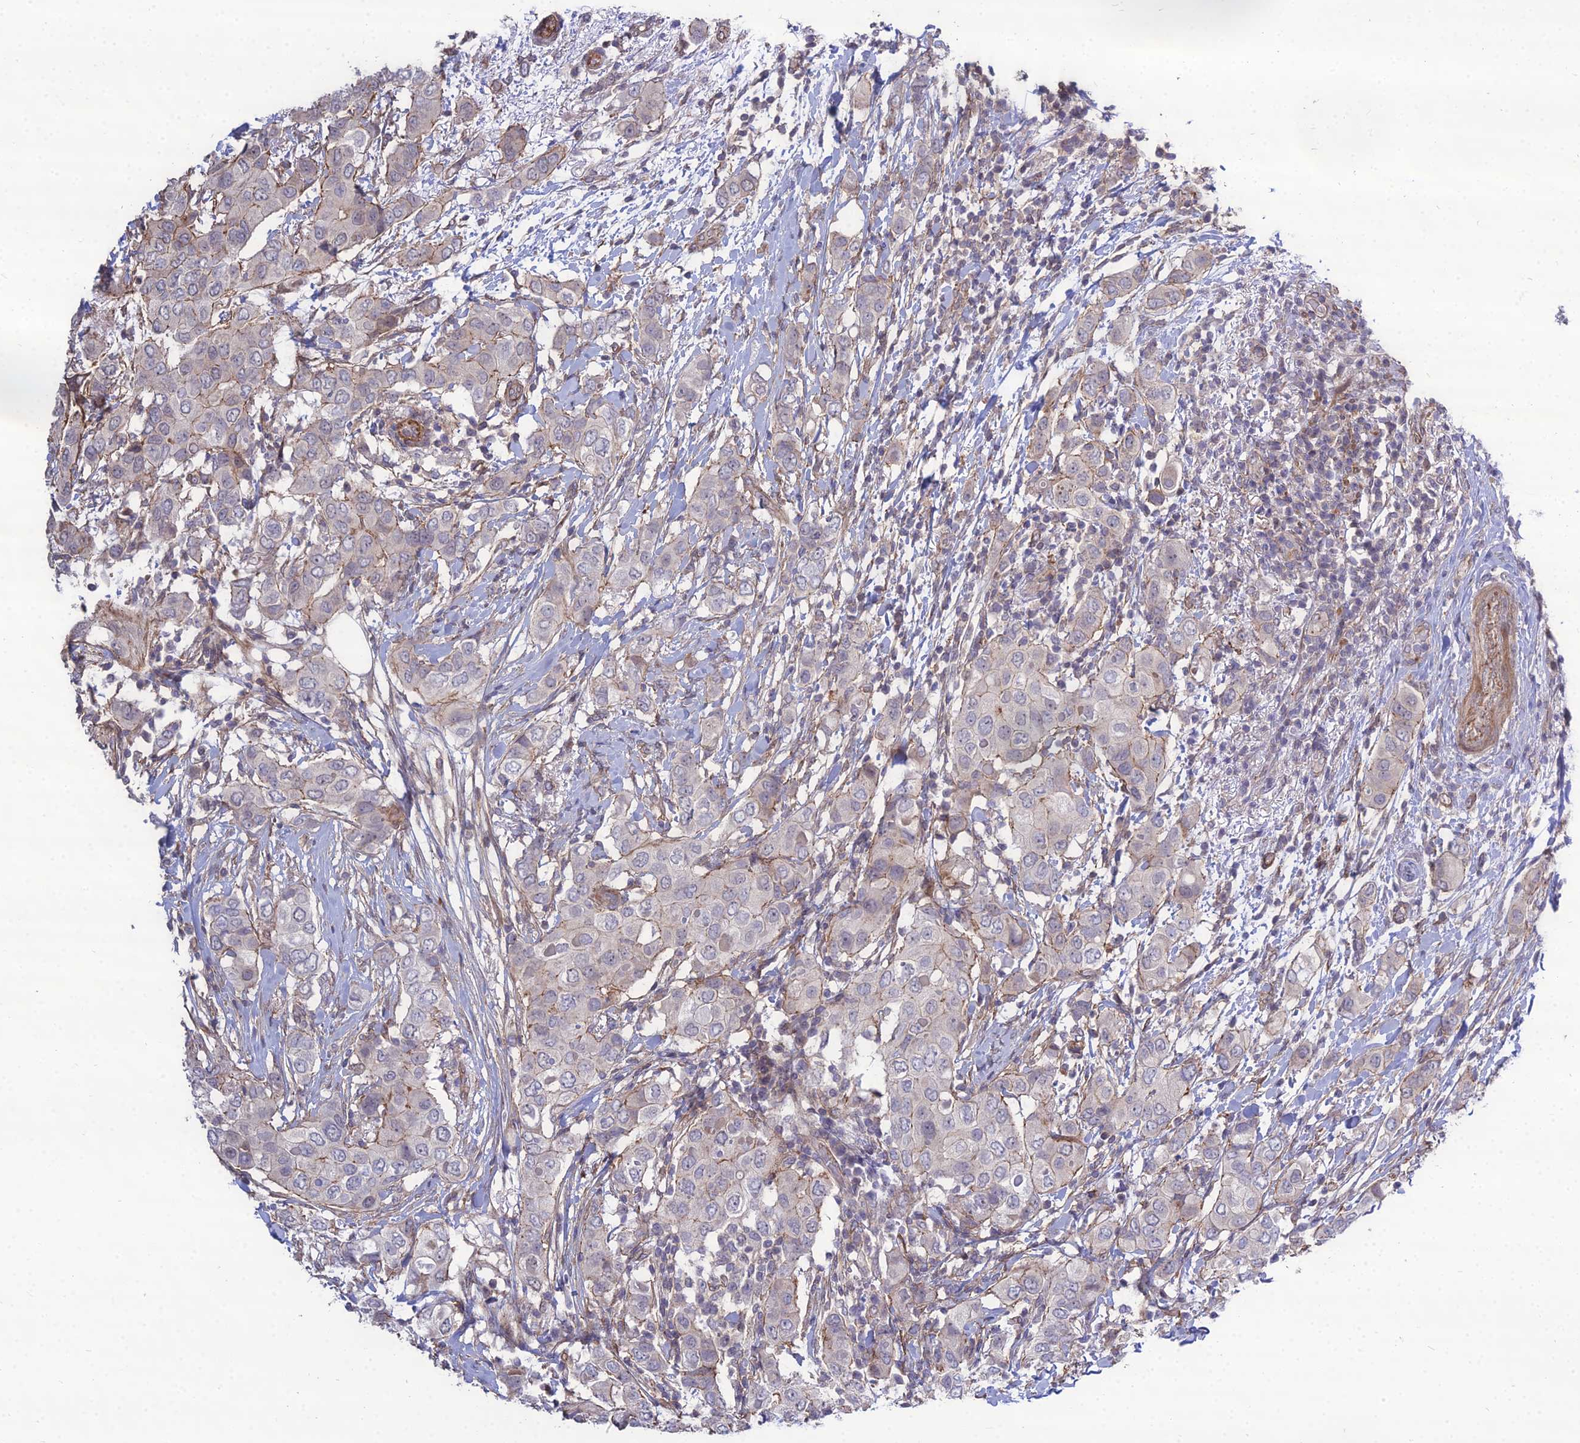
{"staining": {"intensity": "moderate", "quantity": "<25%", "location": "cytoplasmic/membranous"}, "tissue": "breast cancer", "cell_type": "Tumor cells", "image_type": "cancer", "snomed": [{"axis": "morphology", "description": "Lobular carcinoma"}, {"axis": "topography", "description": "Breast"}], "caption": "The histopathology image displays immunohistochemical staining of breast lobular carcinoma. There is moderate cytoplasmic/membranous expression is seen in approximately <25% of tumor cells. The staining was performed using DAB to visualize the protein expression in brown, while the nuclei were stained in blue with hematoxylin (Magnification: 20x).", "gene": "TSPYL2", "patient": {"sex": "female", "age": 51}}